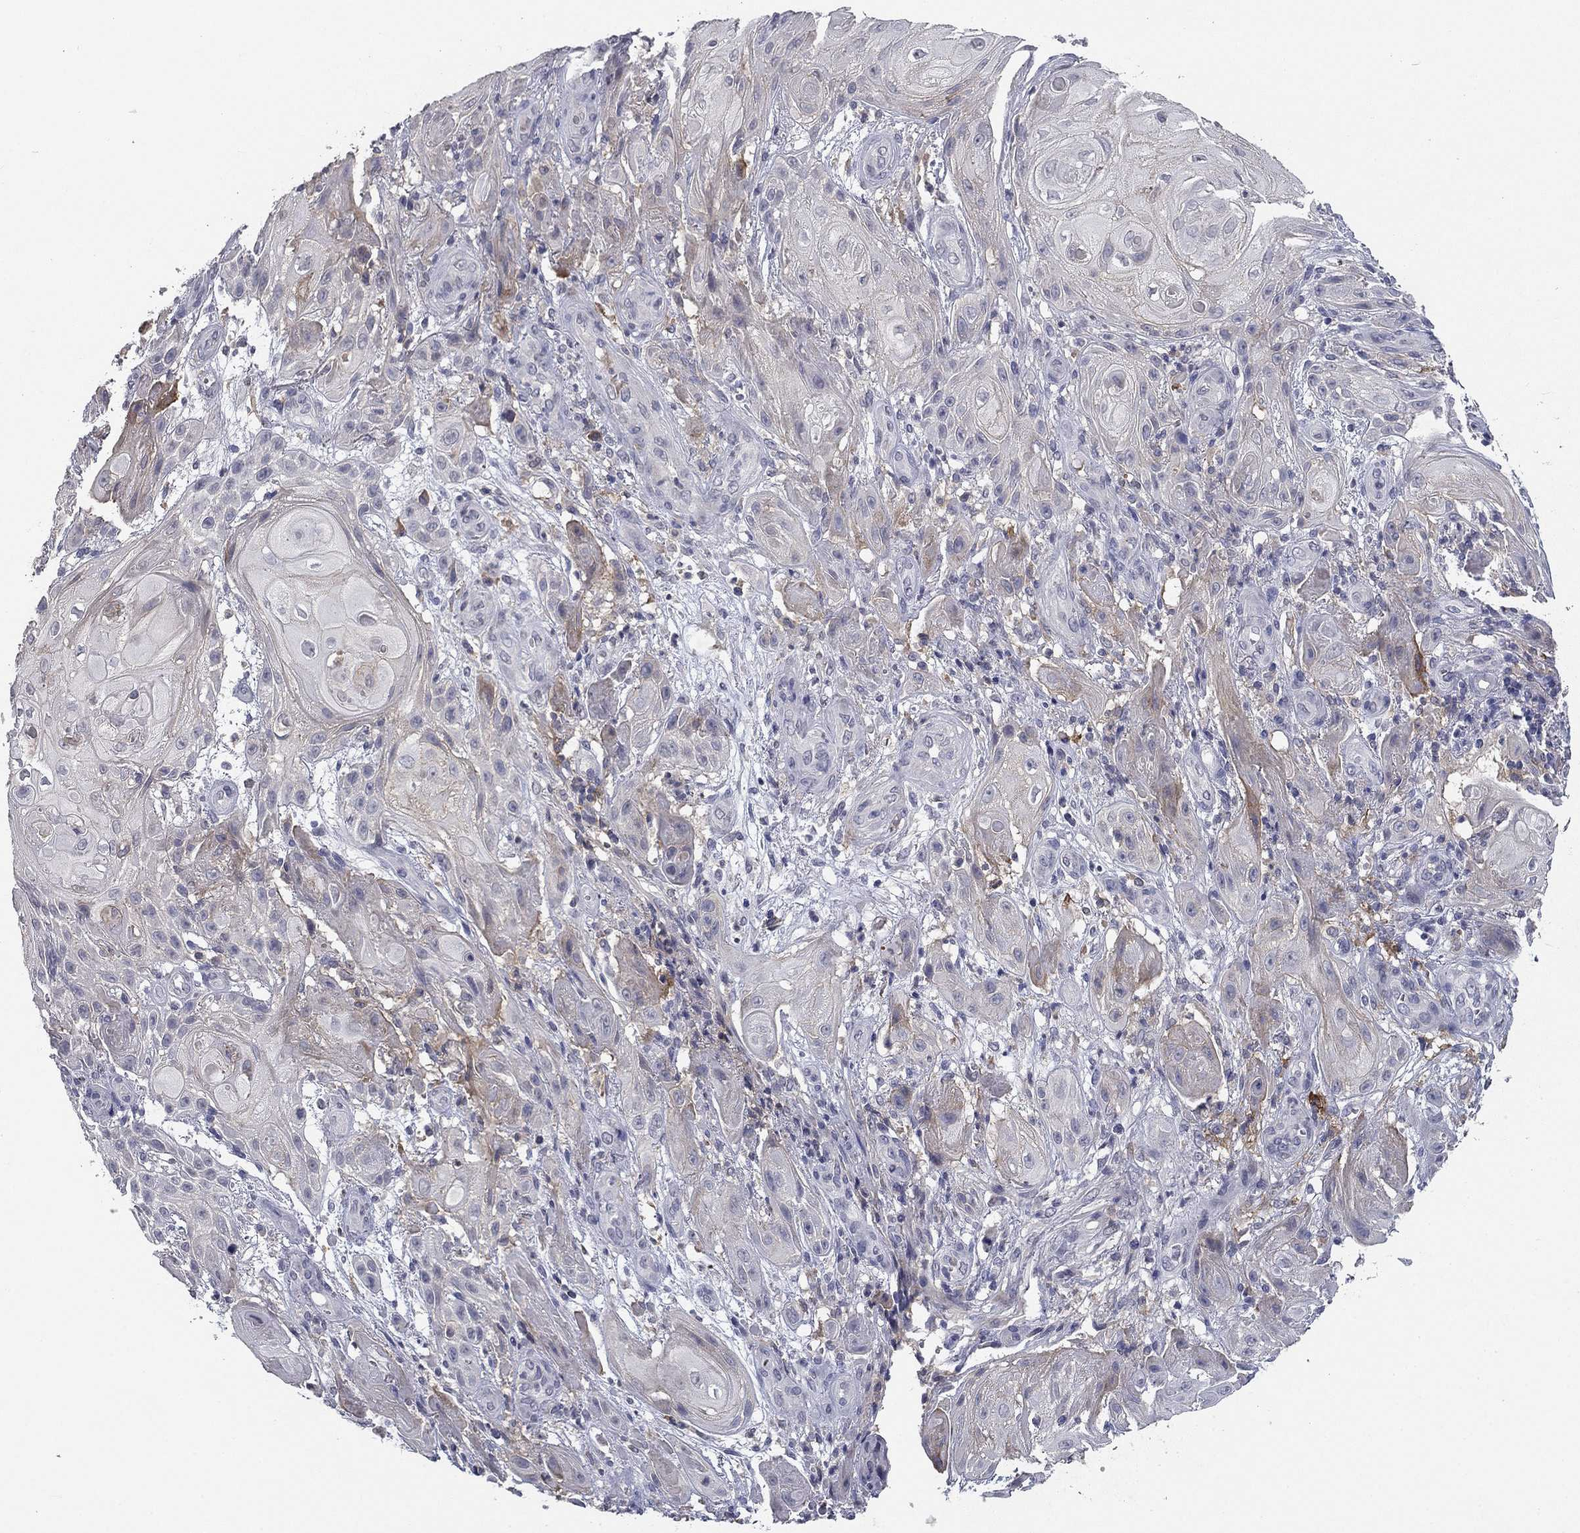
{"staining": {"intensity": "negative", "quantity": "none", "location": "none"}, "tissue": "skin cancer", "cell_type": "Tumor cells", "image_type": "cancer", "snomed": [{"axis": "morphology", "description": "Squamous cell carcinoma, NOS"}, {"axis": "topography", "description": "Skin"}], "caption": "Squamous cell carcinoma (skin) was stained to show a protein in brown. There is no significant staining in tumor cells.", "gene": "CD274", "patient": {"sex": "male", "age": 62}}